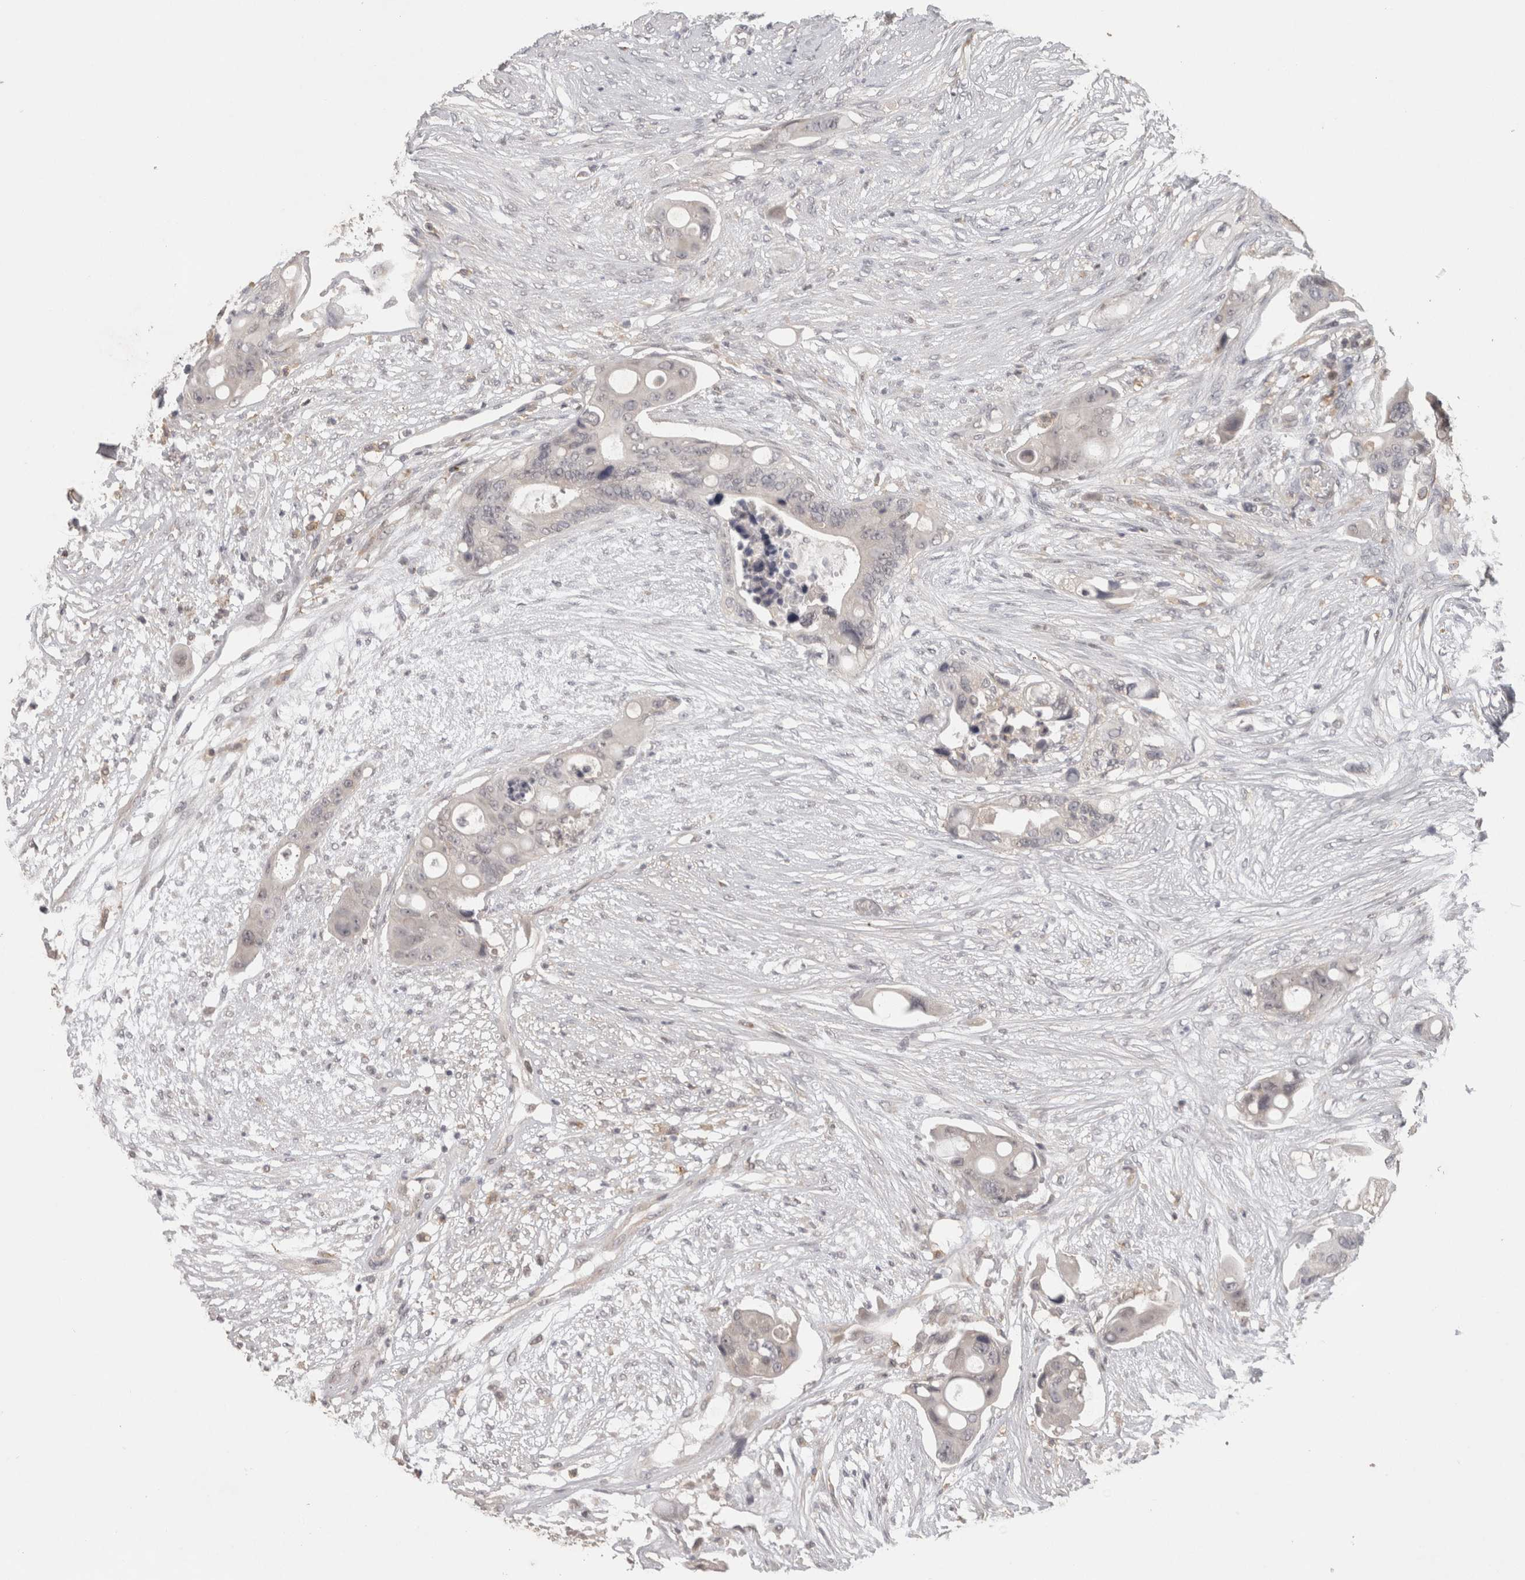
{"staining": {"intensity": "negative", "quantity": "none", "location": "none"}, "tissue": "colorectal cancer", "cell_type": "Tumor cells", "image_type": "cancer", "snomed": [{"axis": "morphology", "description": "Adenocarcinoma, NOS"}, {"axis": "topography", "description": "Colon"}], "caption": "A histopathology image of human colorectal cancer (adenocarcinoma) is negative for staining in tumor cells.", "gene": "HAVCR2", "patient": {"sex": "female", "age": 57}}